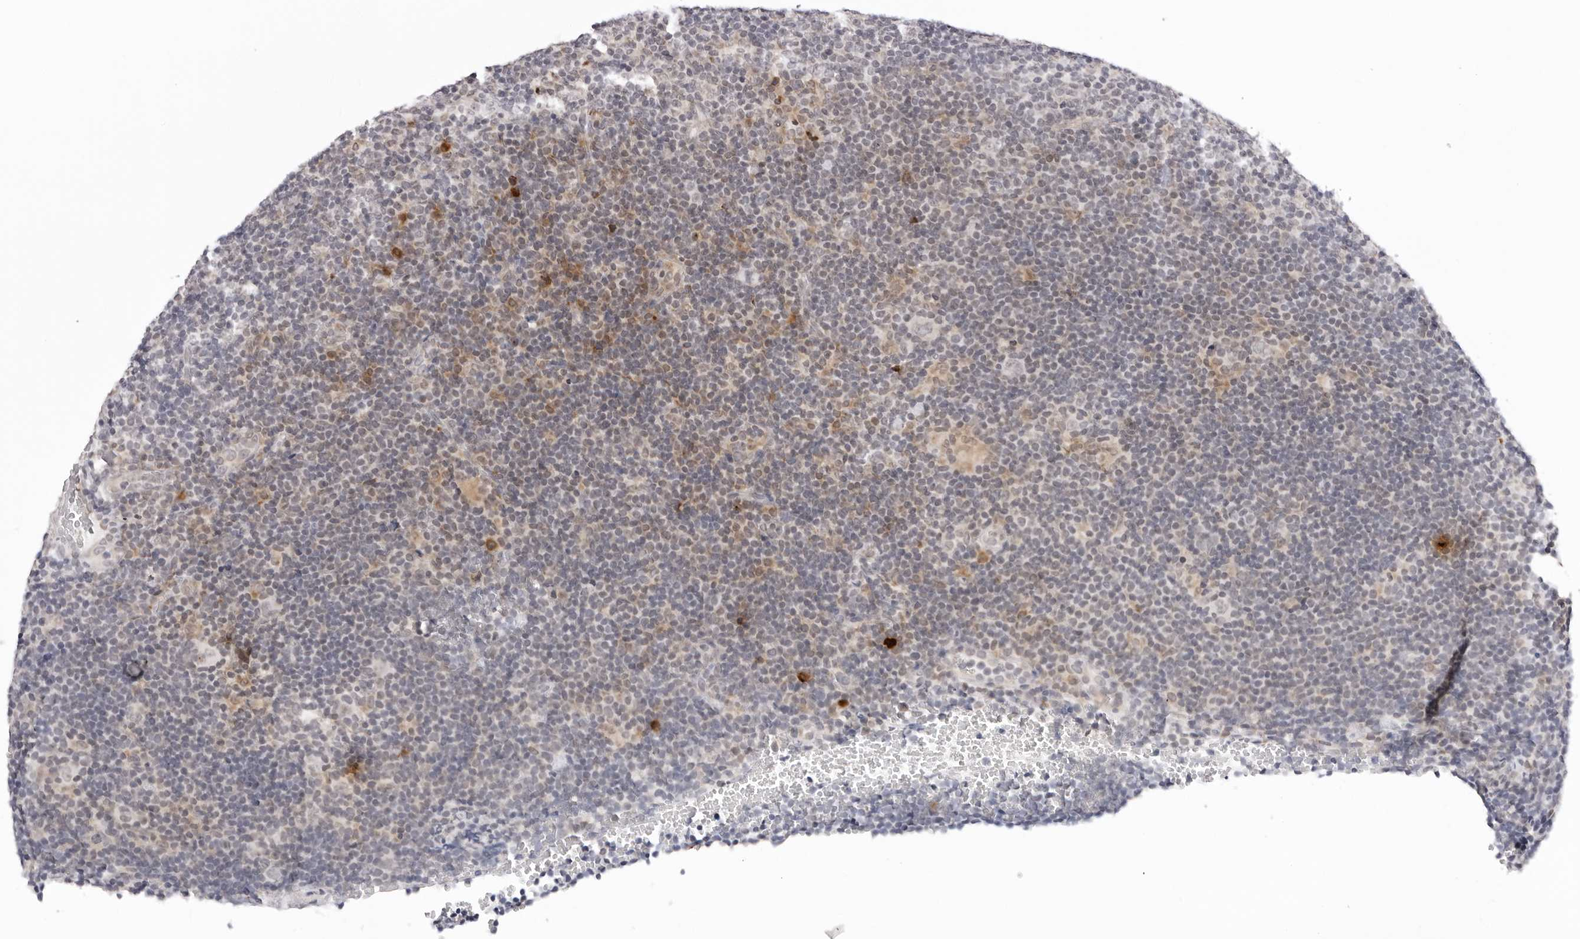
{"staining": {"intensity": "negative", "quantity": "none", "location": "none"}, "tissue": "lymphoma", "cell_type": "Tumor cells", "image_type": "cancer", "snomed": [{"axis": "morphology", "description": "Hodgkin's disease, NOS"}, {"axis": "topography", "description": "Lymph node"}], "caption": "Tumor cells show no significant protein positivity in lymphoma.", "gene": "IL17RA", "patient": {"sex": "female", "age": 57}}